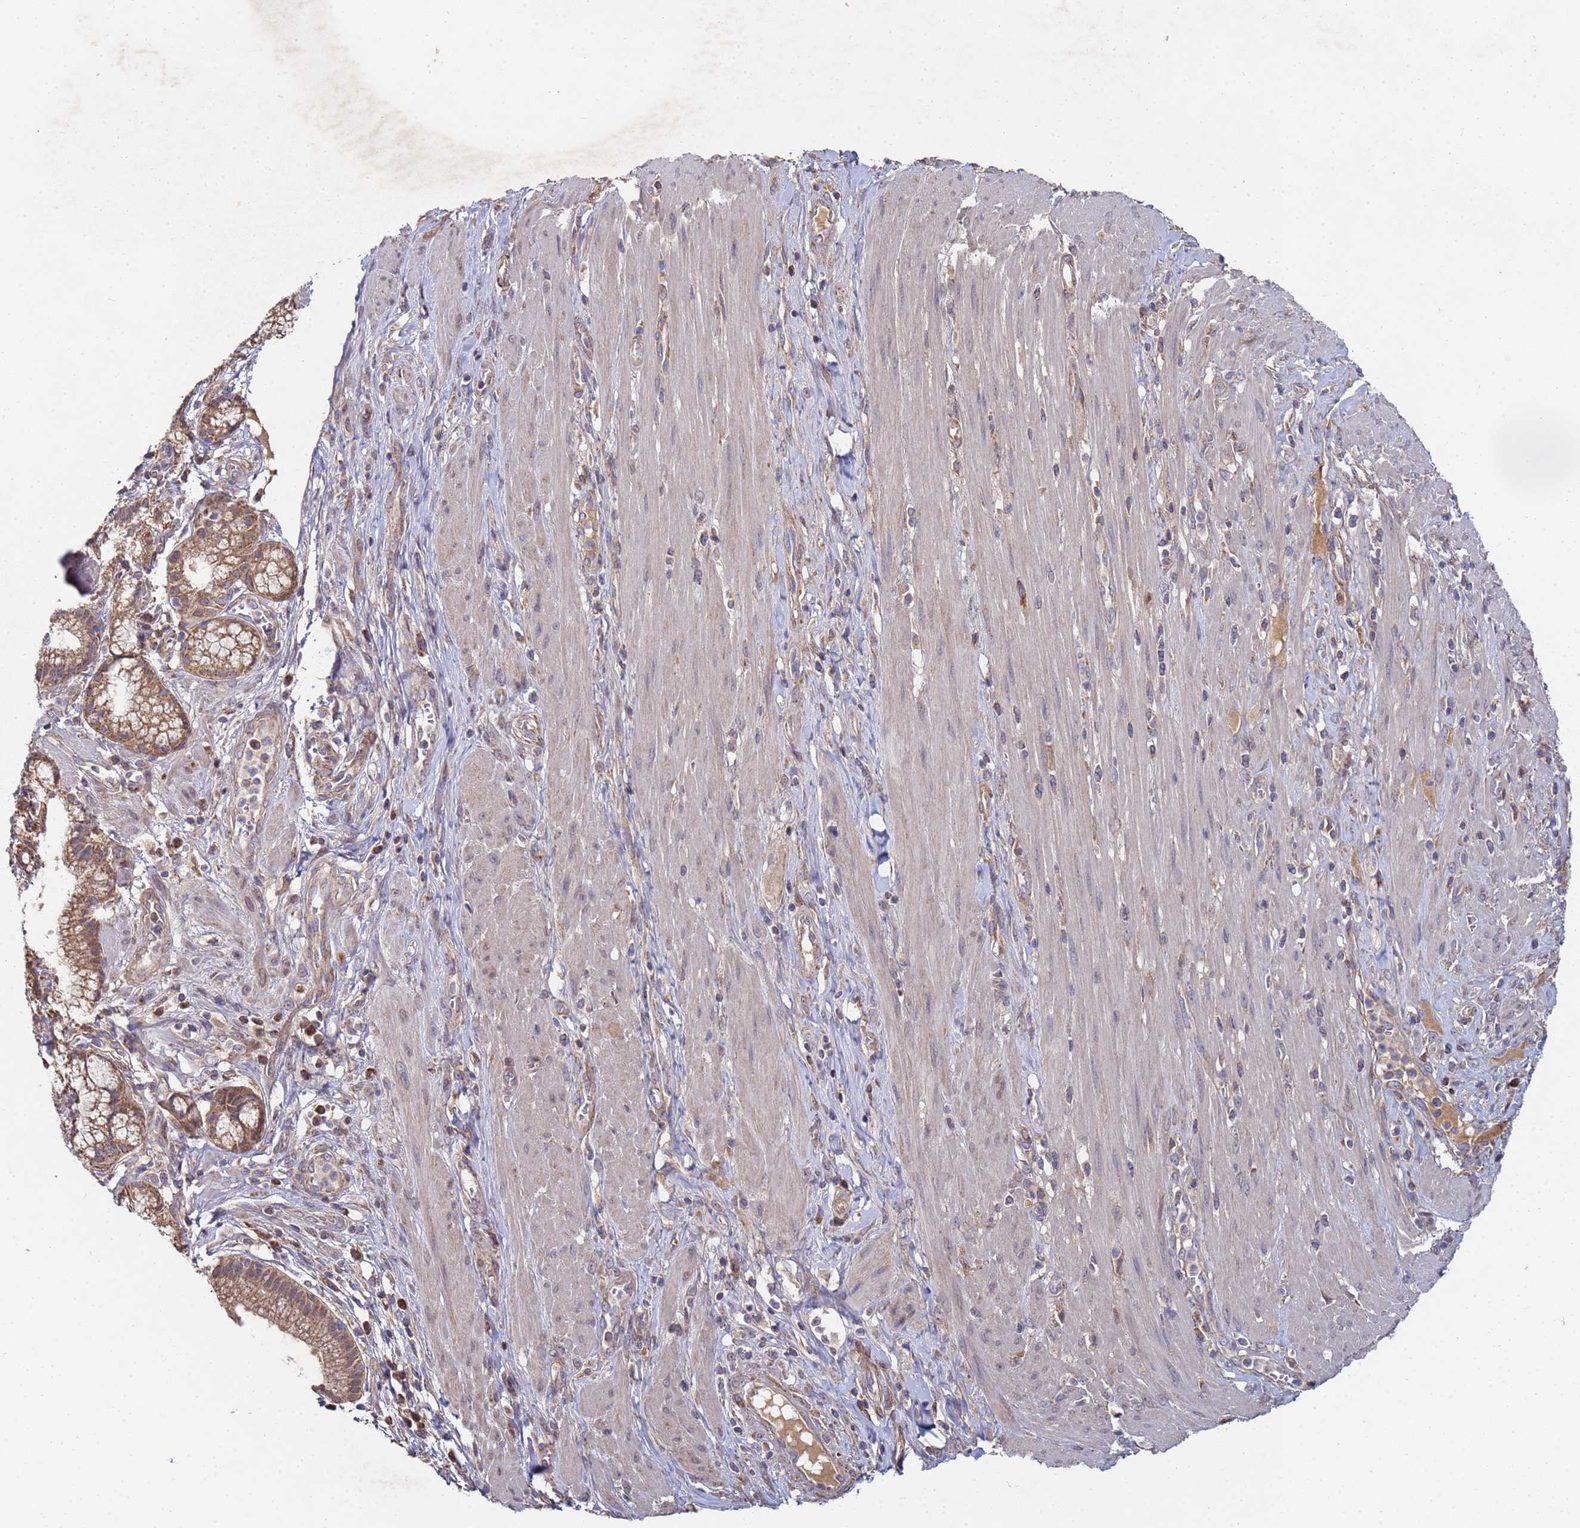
{"staining": {"intensity": "moderate", "quantity": ">75%", "location": "cytoplasmic/membranous"}, "tissue": "pancreatic cancer", "cell_type": "Tumor cells", "image_type": "cancer", "snomed": [{"axis": "morphology", "description": "Adenocarcinoma, NOS"}, {"axis": "topography", "description": "Pancreas"}], "caption": "A brown stain labels moderate cytoplasmic/membranous staining of a protein in pancreatic cancer tumor cells.", "gene": "C5orf34", "patient": {"sex": "male", "age": 72}}